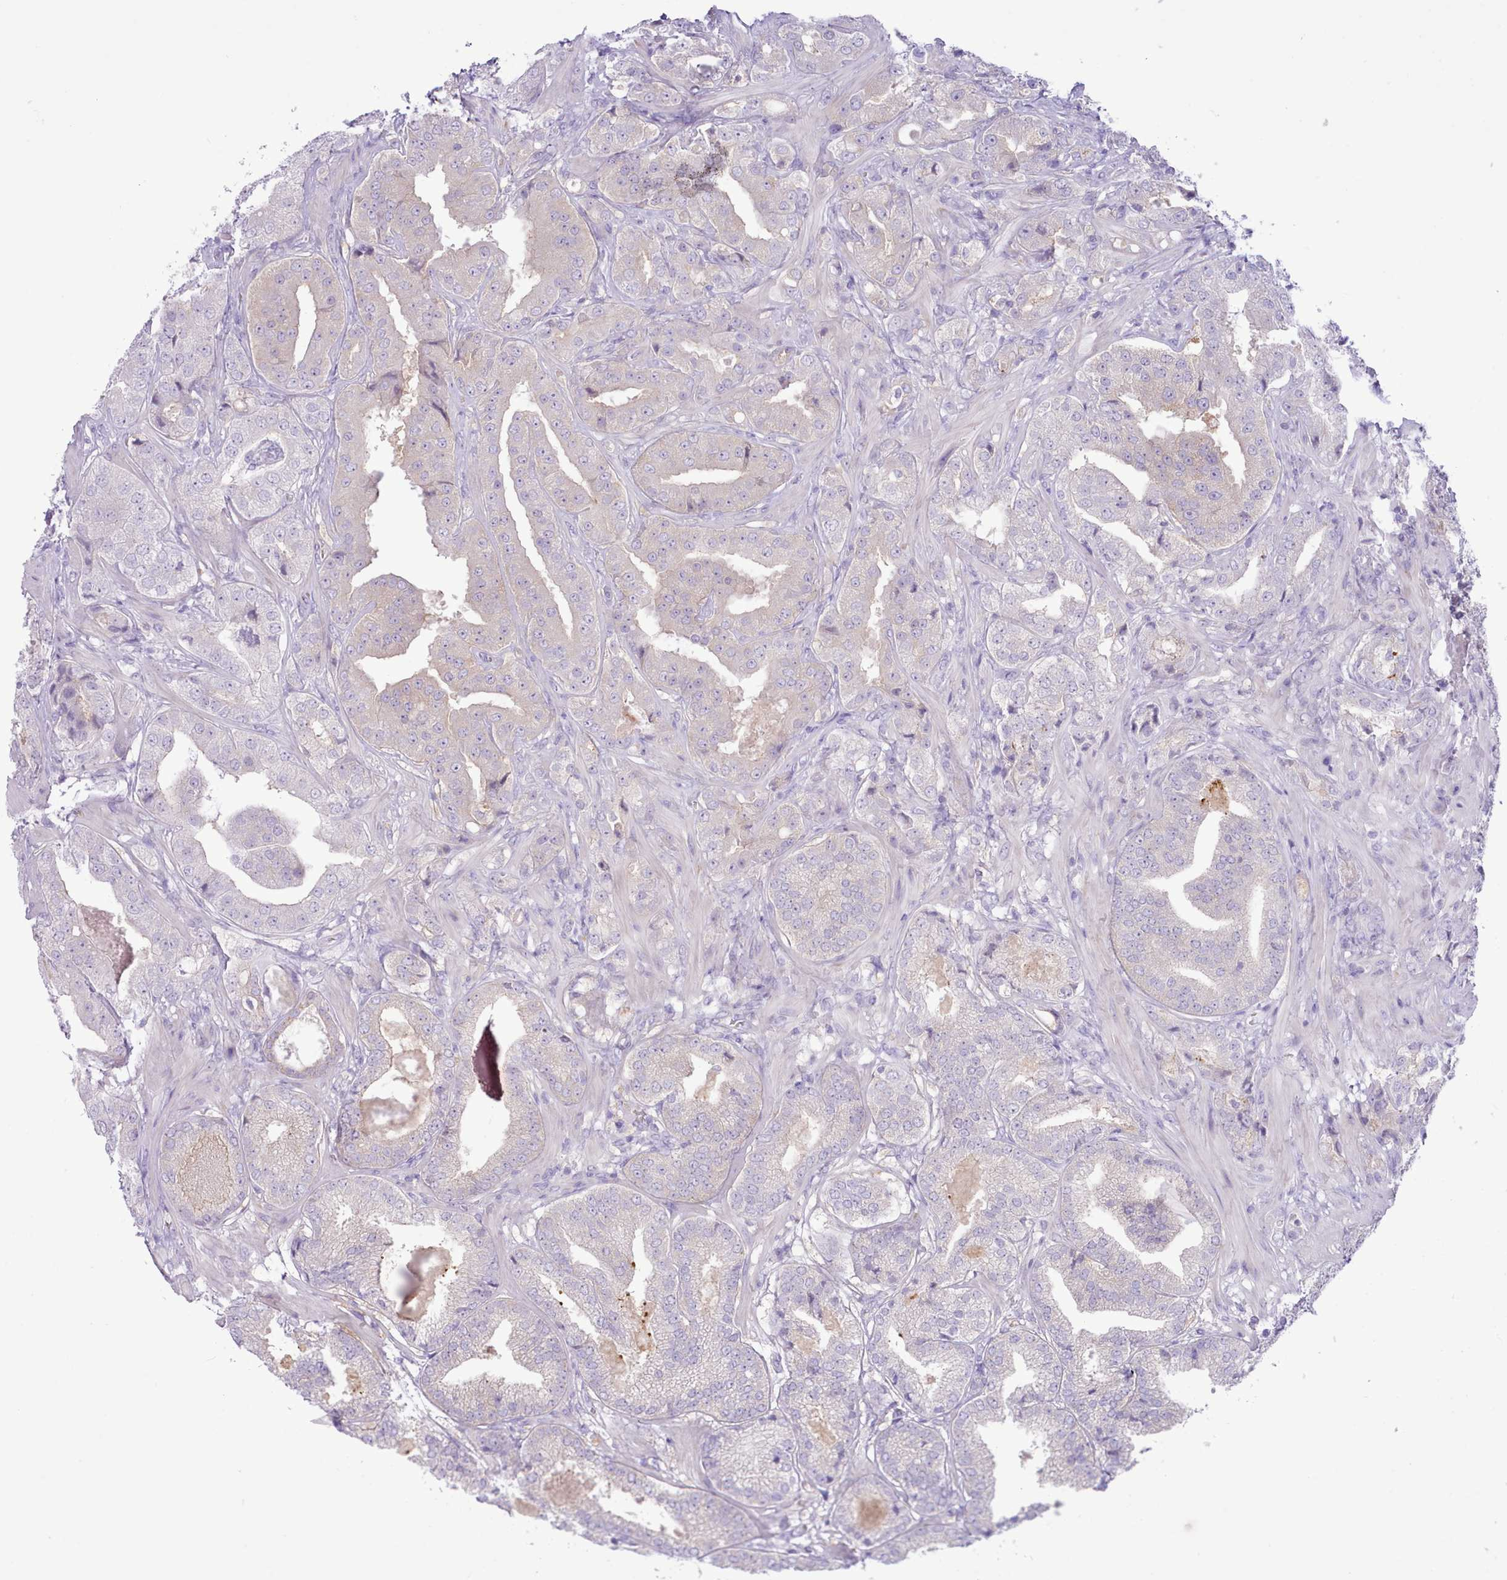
{"staining": {"intensity": "negative", "quantity": "none", "location": "none"}, "tissue": "prostate cancer", "cell_type": "Tumor cells", "image_type": "cancer", "snomed": [{"axis": "morphology", "description": "Adenocarcinoma, High grade"}, {"axis": "topography", "description": "Prostate"}], "caption": "This histopathology image is of prostate cancer (high-grade adenocarcinoma) stained with immunohistochemistry (IHC) to label a protein in brown with the nuclei are counter-stained blue. There is no expression in tumor cells. The staining was performed using DAB (3,3'-diaminobenzidine) to visualize the protein expression in brown, while the nuclei were stained in blue with hematoxylin (Magnification: 20x).", "gene": "MDFI", "patient": {"sex": "male", "age": 63}}